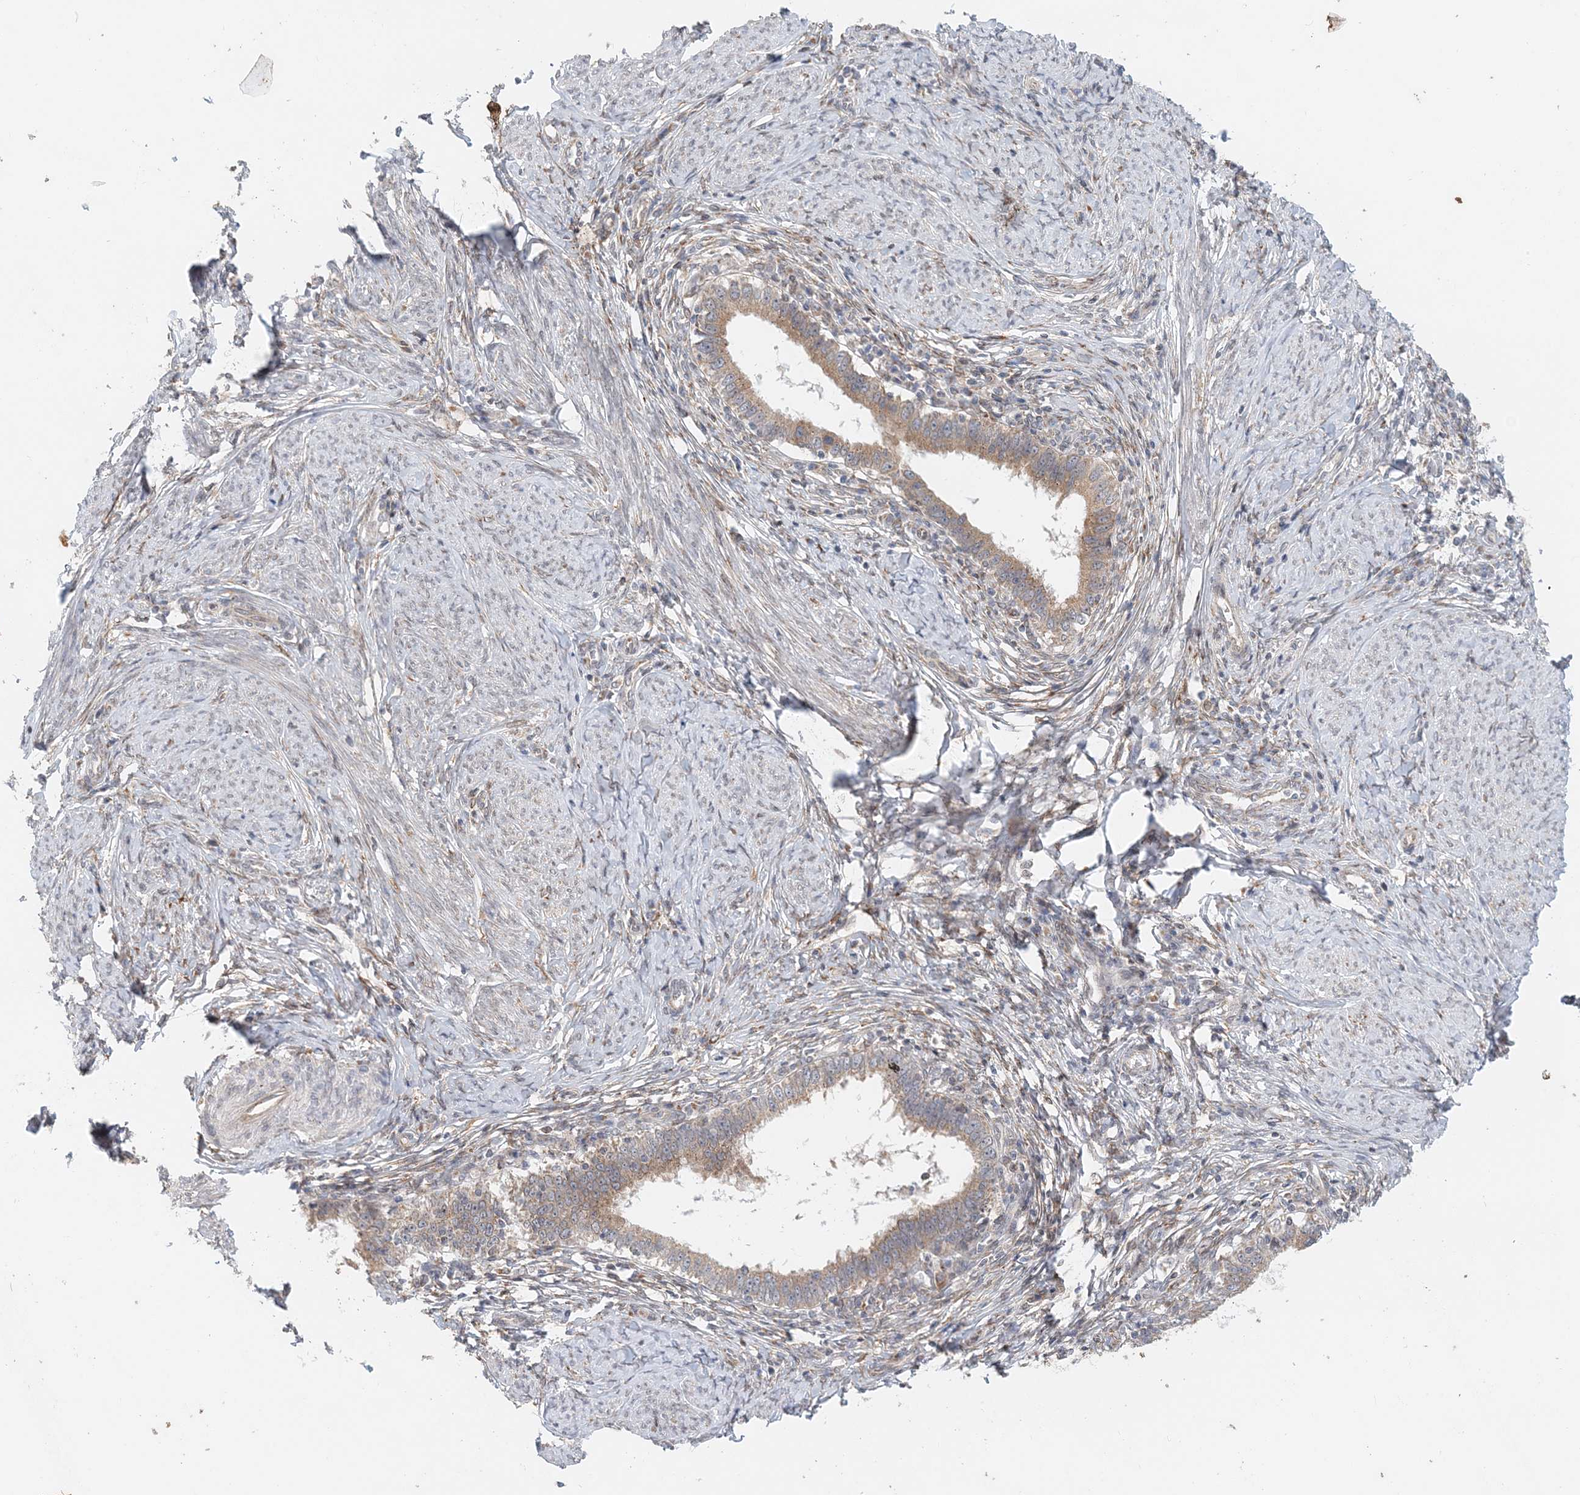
{"staining": {"intensity": "moderate", "quantity": ">75%", "location": "cytoplasmic/membranous"}, "tissue": "cervical cancer", "cell_type": "Tumor cells", "image_type": "cancer", "snomed": [{"axis": "morphology", "description": "Adenocarcinoma, NOS"}, {"axis": "topography", "description": "Cervix"}], "caption": "Immunohistochemistry (IHC) histopathology image of cervical cancer (adenocarcinoma) stained for a protein (brown), which reveals medium levels of moderate cytoplasmic/membranous expression in about >75% of tumor cells.", "gene": "PCYOX1L", "patient": {"sex": "female", "age": 36}}